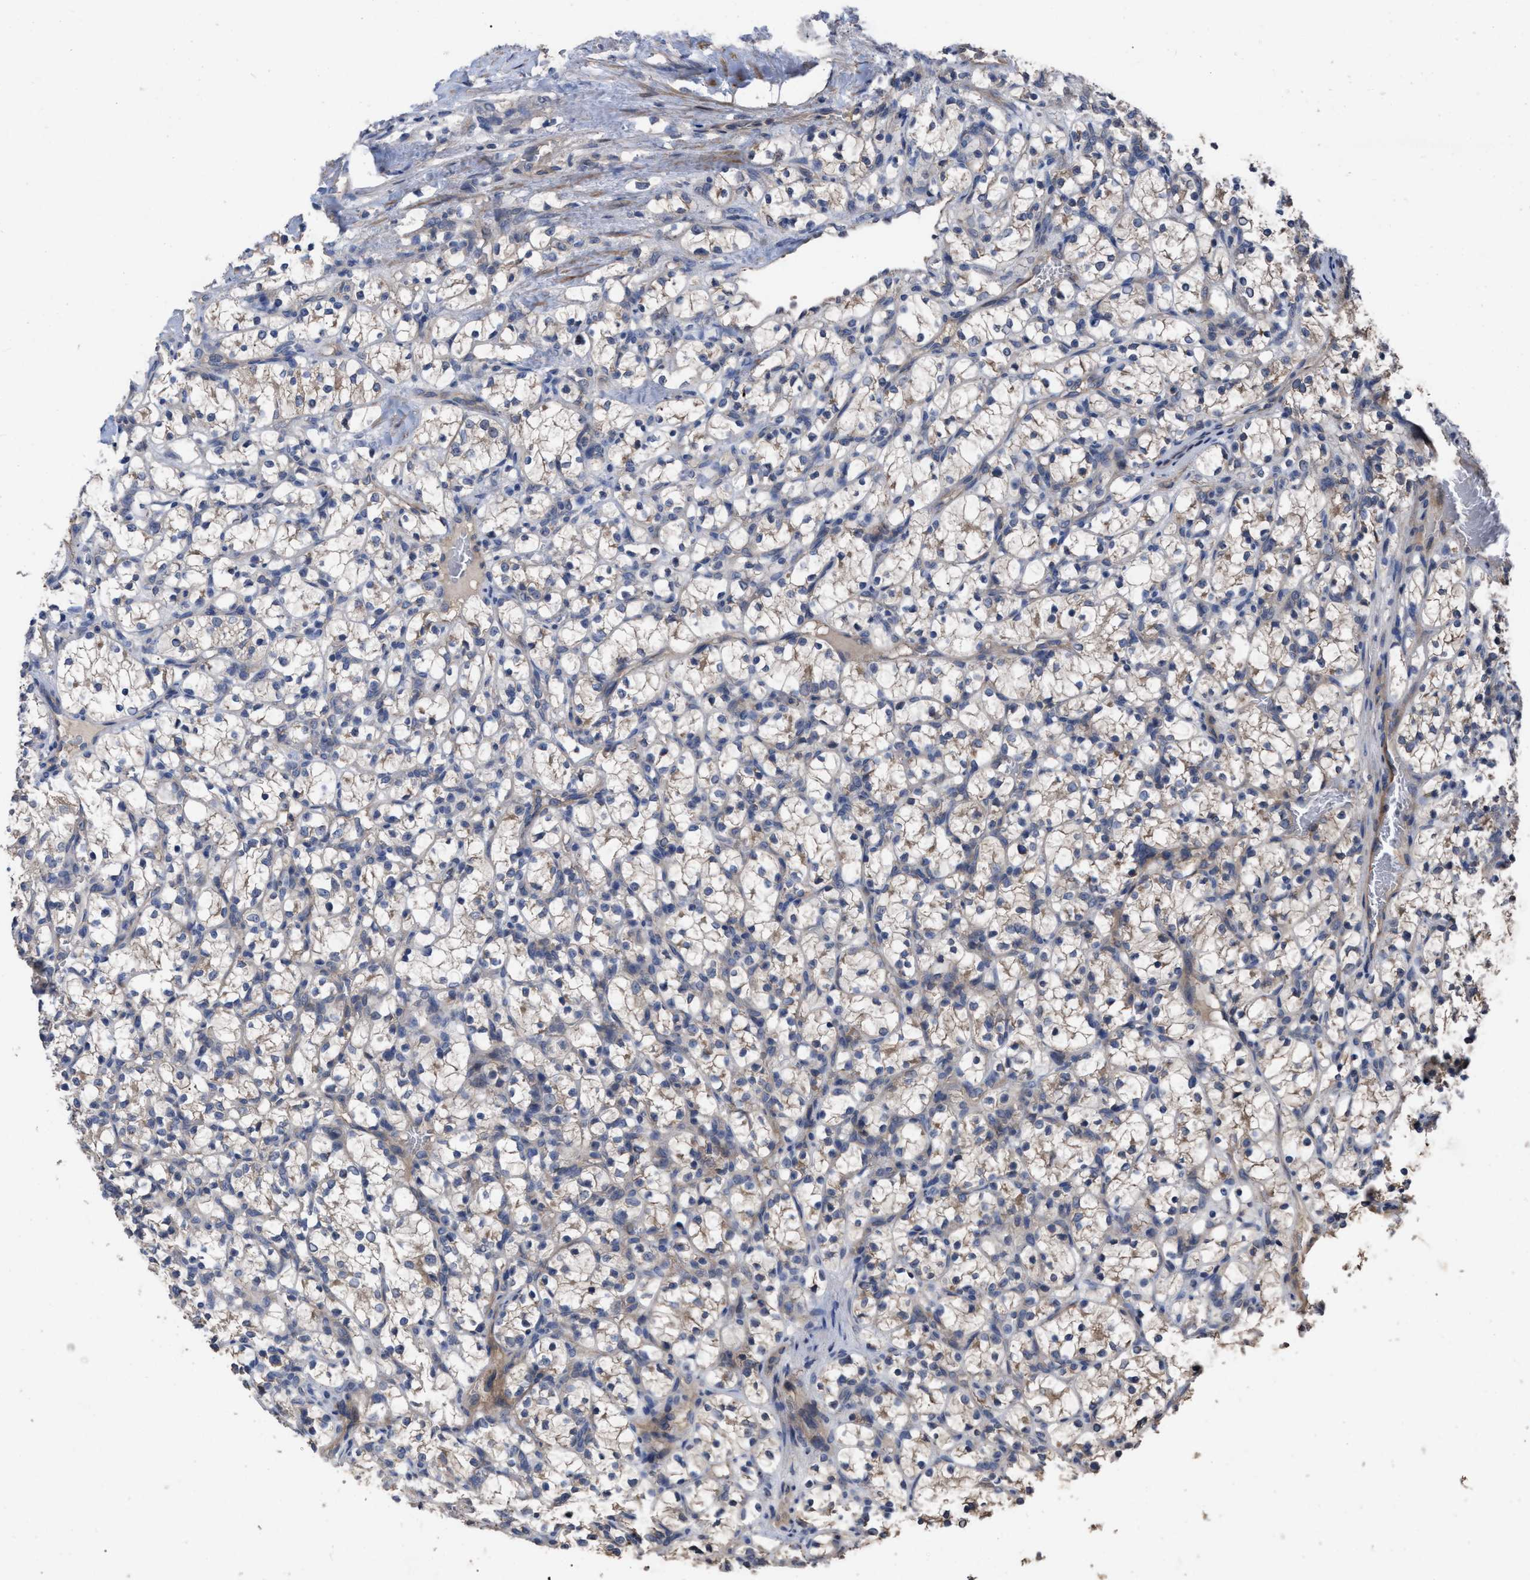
{"staining": {"intensity": "weak", "quantity": "25%-75%", "location": "cytoplasmic/membranous"}, "tissue": "renal cancer", "cell_type": "Tumor cells", "image_type": "cancer", "snomed": [{"axis": "morphology", "description": "Adenocarcinoma, NOS"}, {"axis": "topography", "description": "Kidney"}], "caption": "This histopathology image reveals renal cancer stained with immunohistochemistry to label a protein in brown. The cytoplasmic/membranous of tumor cells show weak positivity for the protein. Nuclei are counter-stained blue.", "gene": "BTN2A1", "patient": {"sex": "female", "age": 69}}